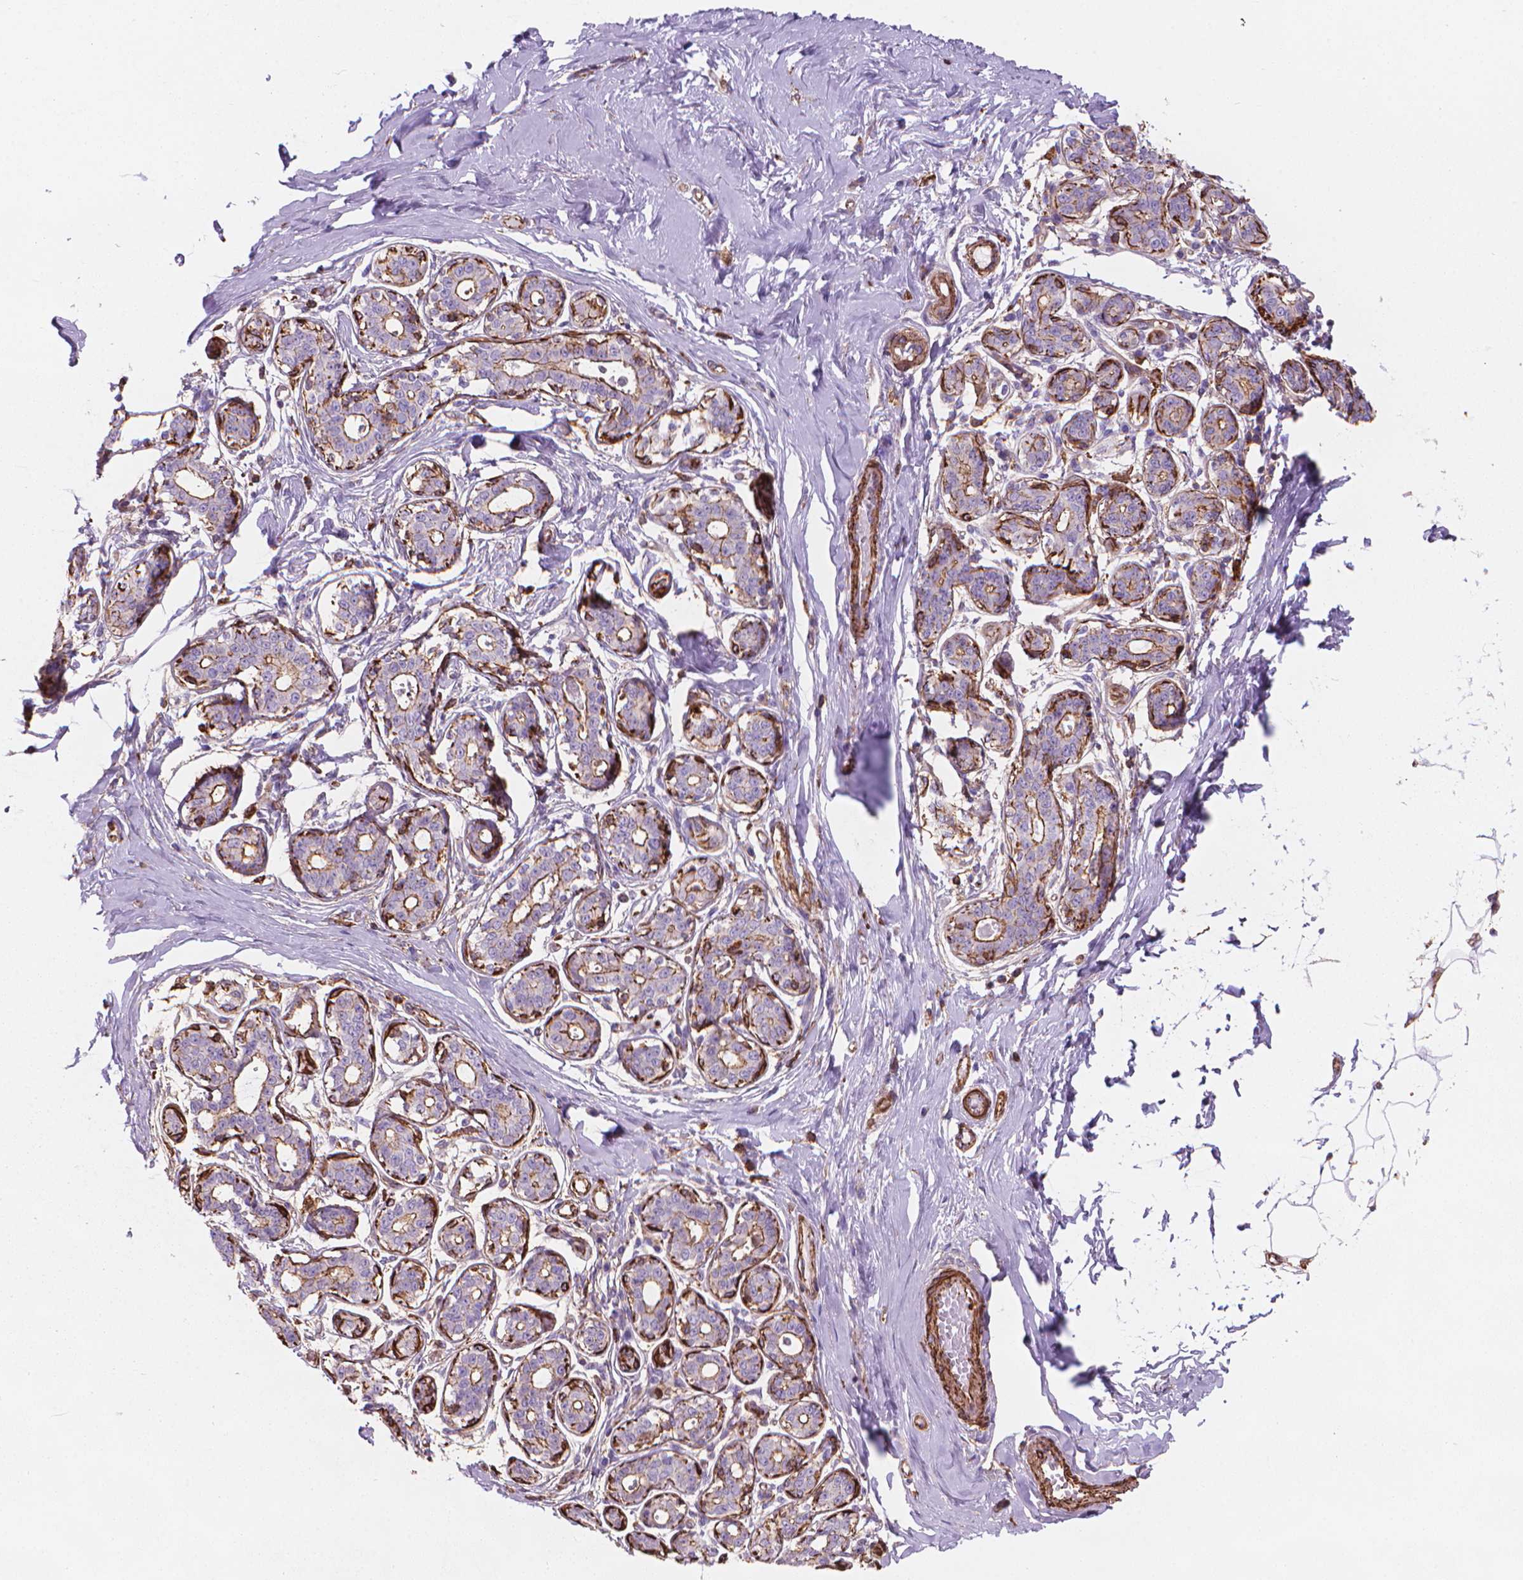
{"staining": {"intensity": "negative", "quantity": "none", "location": "none"}, "tissue": "breast", "cell_type": "Adipocytes", "image_type": "normal", "snomed": [{"axis": "morphology", "description": "Normal tissue, NOS"}, {"axis": "topography", "description": "Skin"}, {"axis": "topography", "description": "Breast"}], "caption": "Protein analysis of normal breast demonstrates no significant expression in adipocytes.", "gene": "PATJ", "patient": {"sex": "female", "age": 43}}